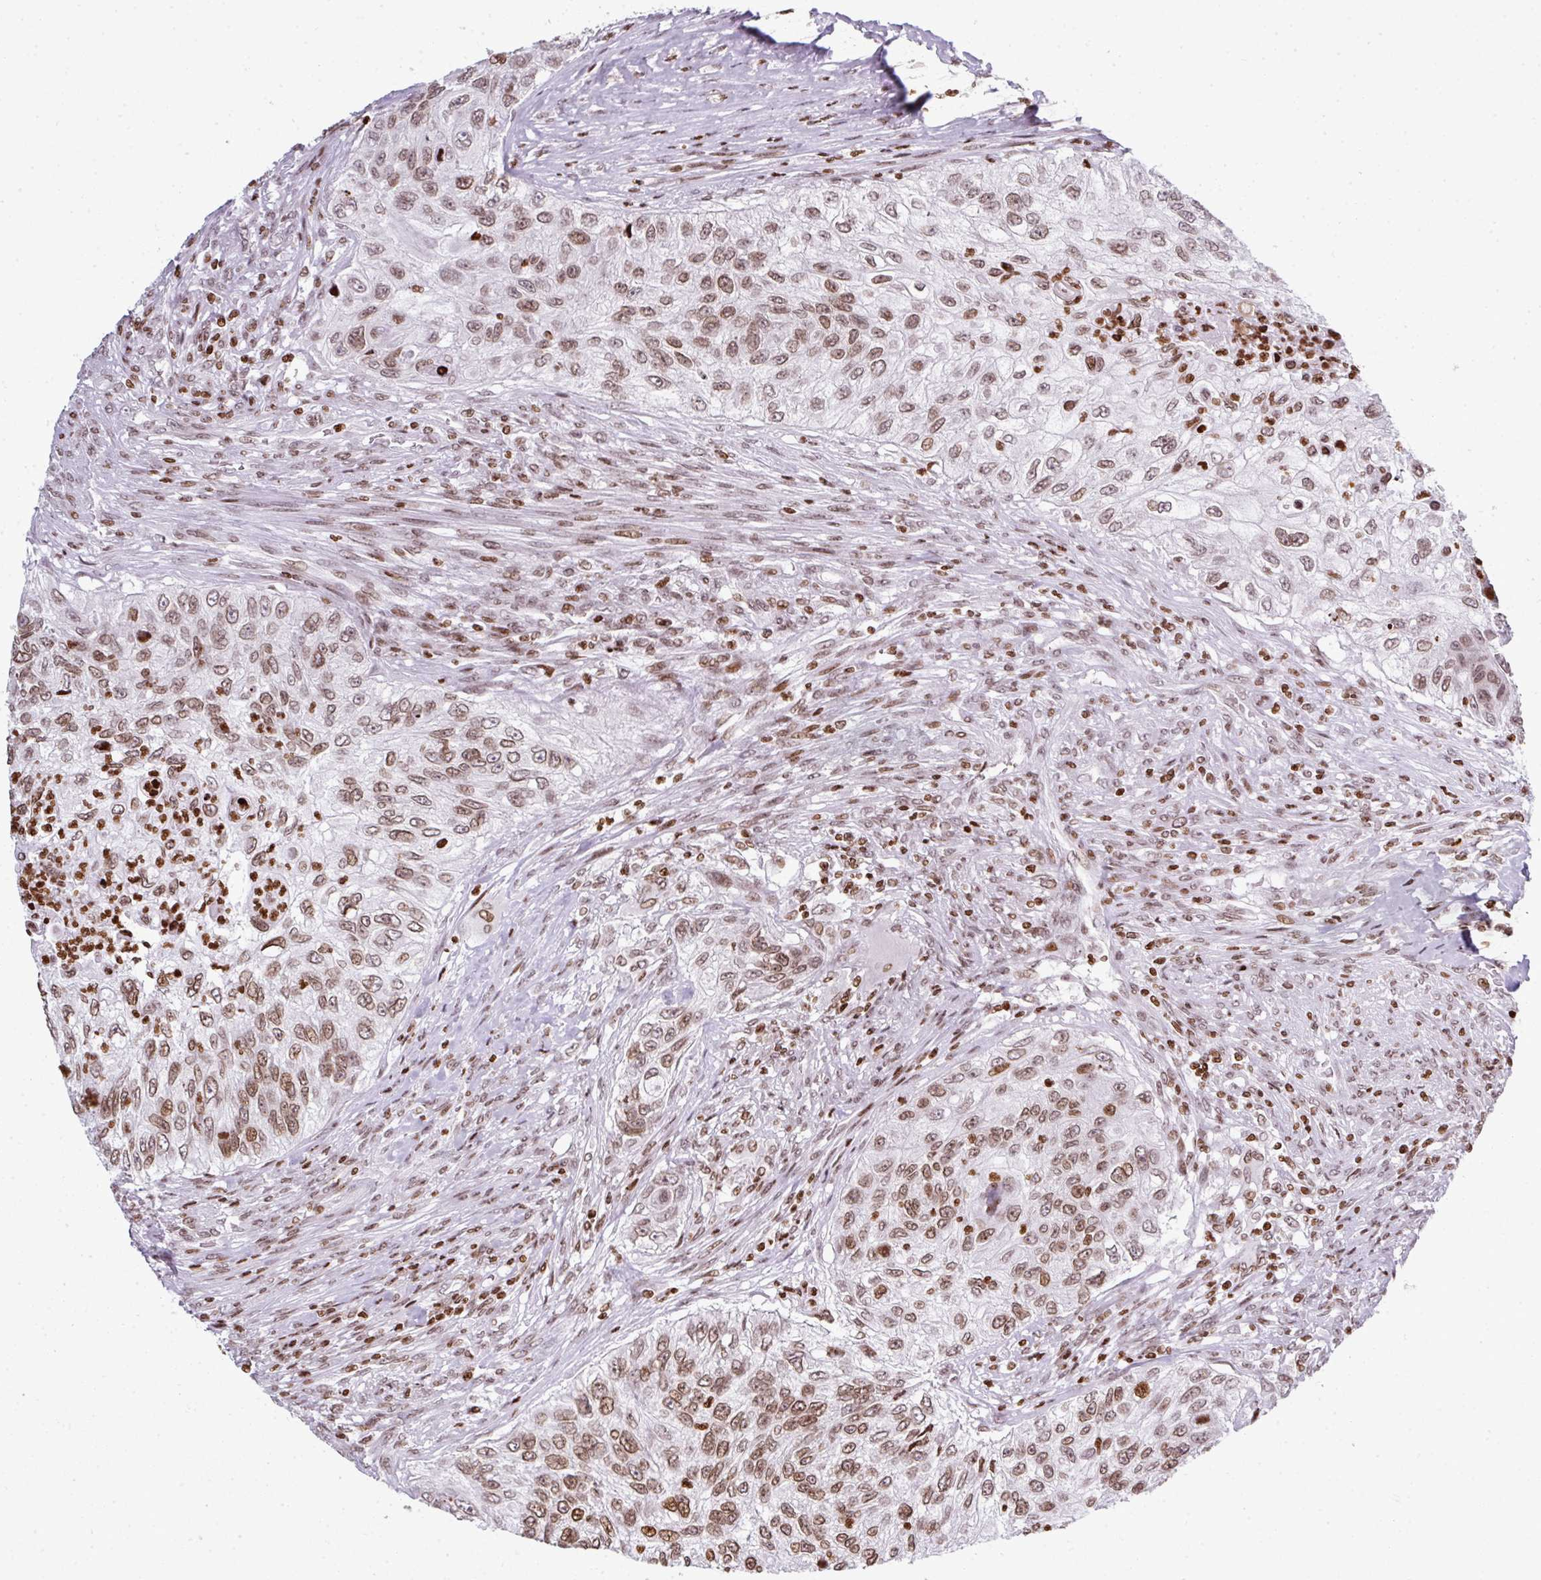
{"staining": {"intensity": "moderate", "quantity": ">75%", "location": "nuclear"}, "tissue": "urothelial cancer", "cell_type": "Tumor cells", "image_type": "cancer", "snomed": [{"axis": "morphology", "description": "Urothelial carcinoma, High grade"}, {"axis": "topography", "description": "Urinary bladder"}], "caption": "This micrograph displays urothelial cancer stained with immunohistochemistry (IHC) to label a protein in brown. The nuclear of tumor cells show moderate positivity for the protein. Nuclei are counter-stained blue.", "gene": "RASL11A", "patient": {"sex": "female", "age": 60}}